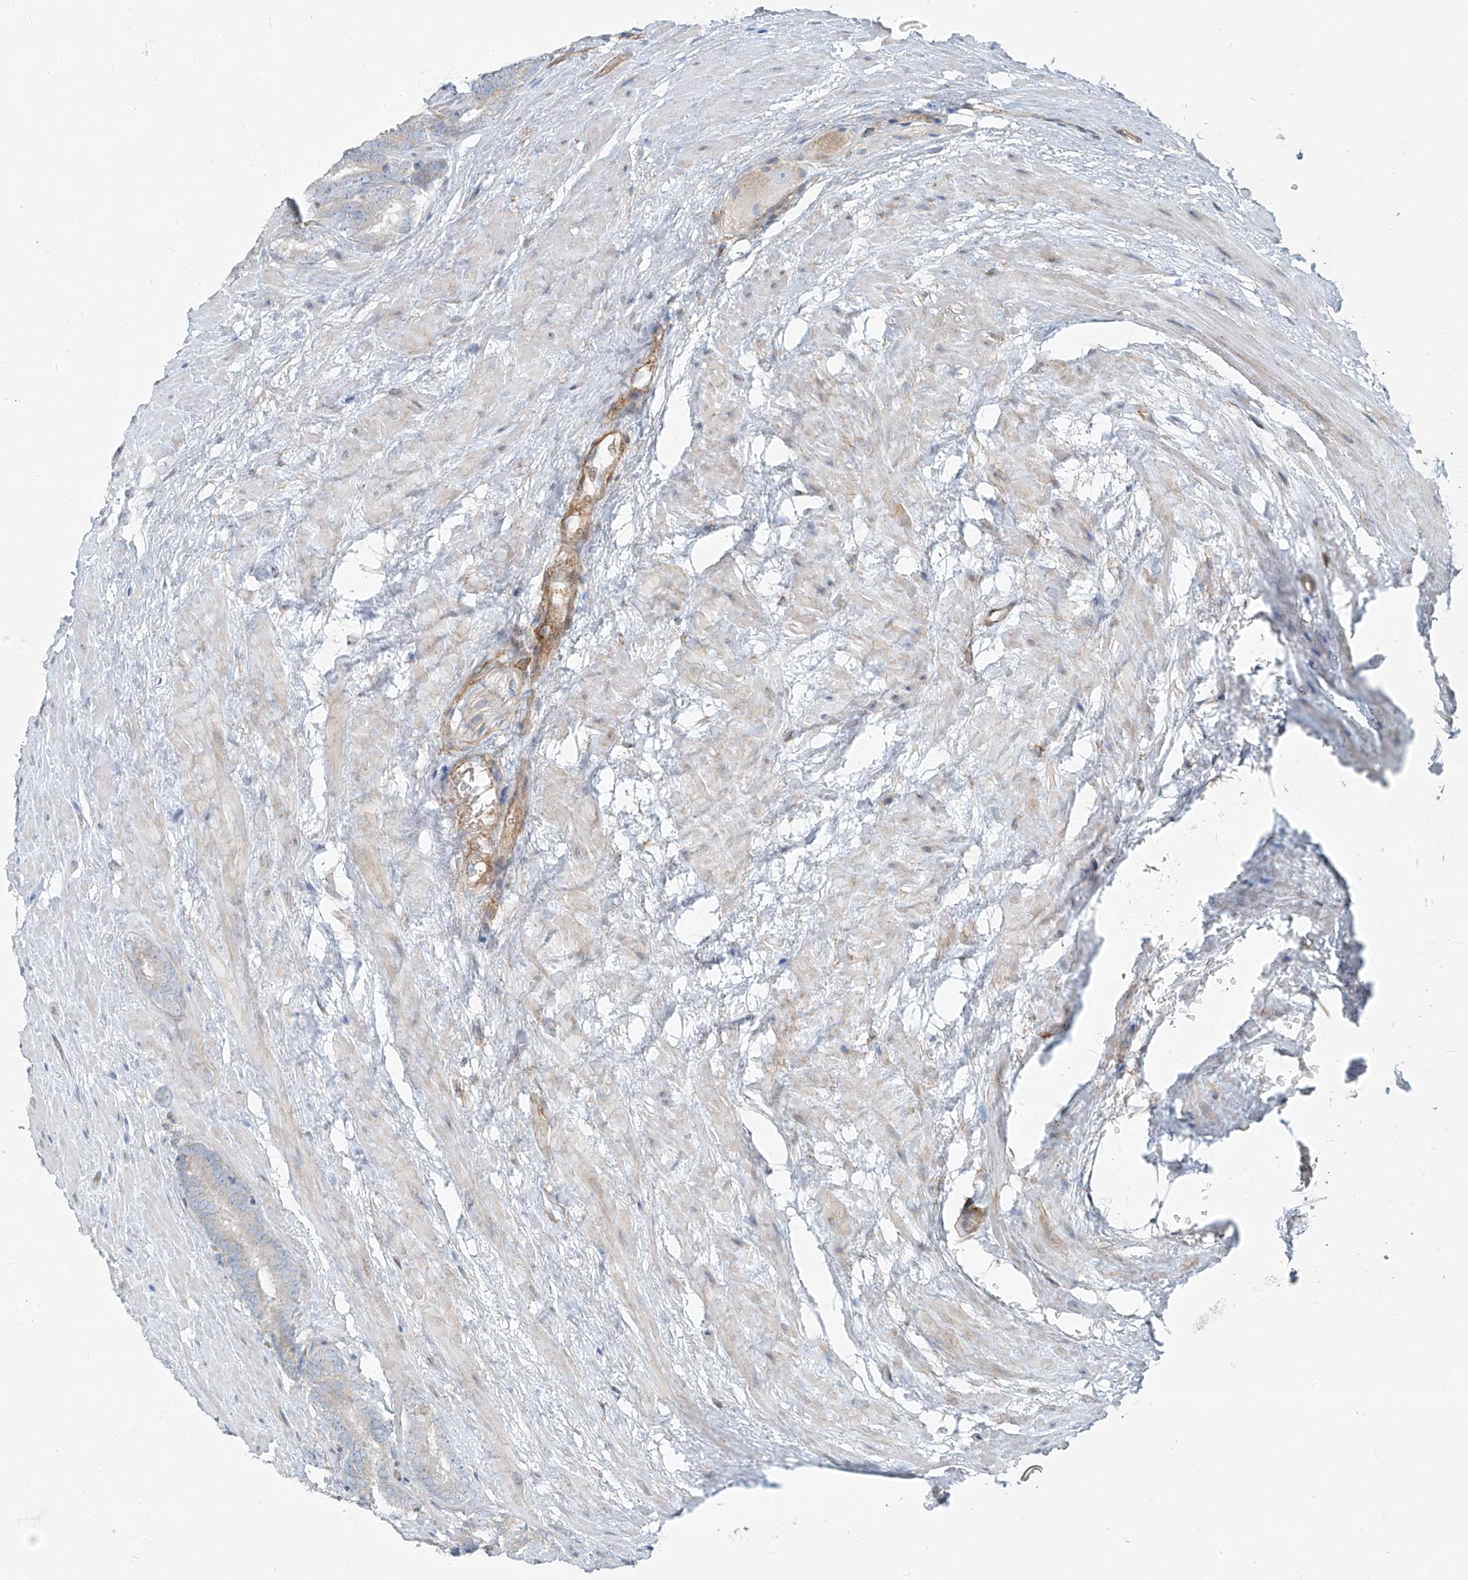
{"staining": {"intensity": "negative", "quantity": "none", "location": "none"}, "tissue": "prostate cancer", "cell_type": "Tumor cells", "image_type": "cancer", "snomed": [{"axis": "morphology", "description": "Adenocarcinoma, High grade"}, {"axis": "topography", "description": "Prostate"}], "caption": "Tumor cells show no significant staining in prostate cancer (high-grade adenocarcinoma).", "gene": "TNS2", "patient": {"sex": "male", "age": 66}}